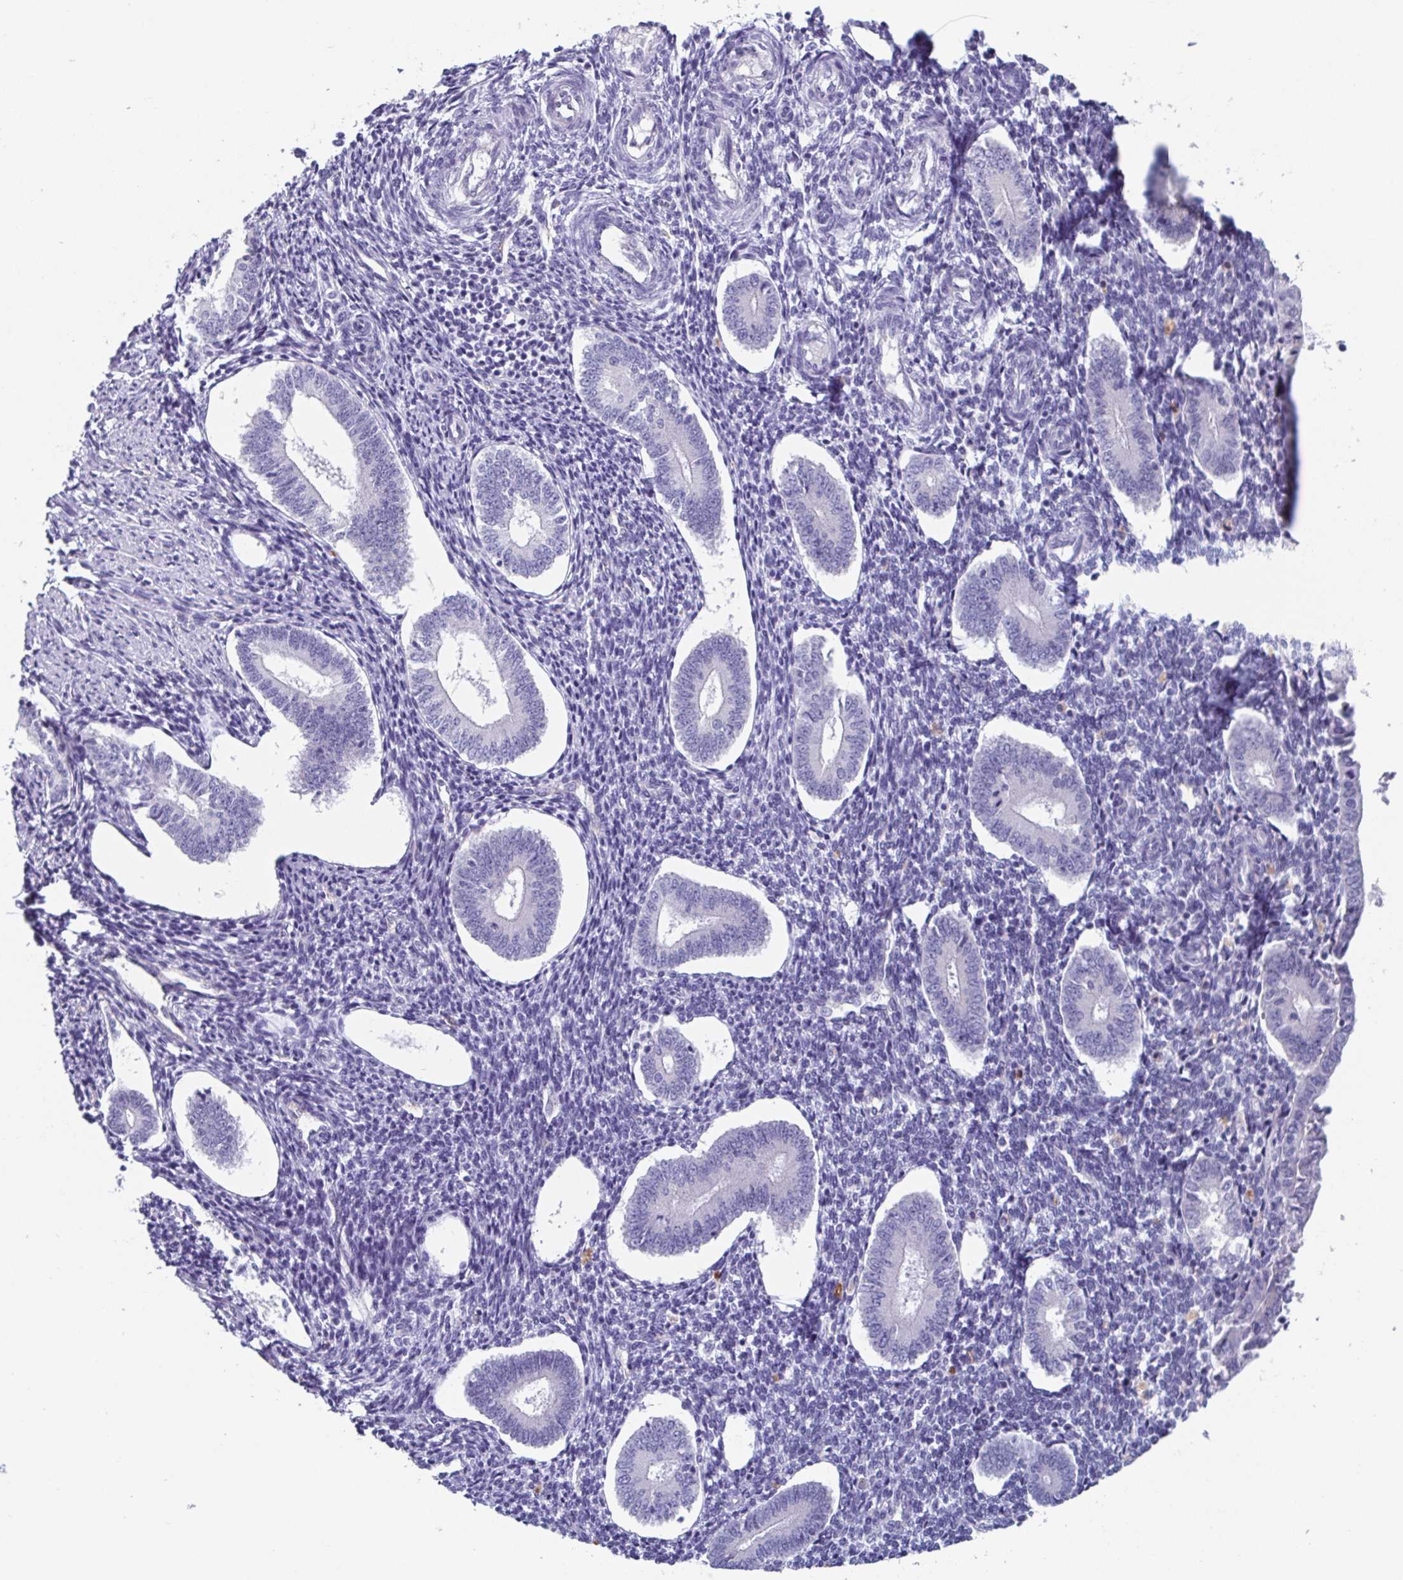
{"staining": {"intensity": "negative", "quantity": "none", "location": "none"}, "tissue": "endometrium", "cell_type": "Cells in endometrial stroma", "image_type": "normal", "snomed": [{"axis": "morphology", "description": "Normal tissue, NOS"}, {"axis": "topography", "description": "Endometrium"}], "caption": "Immunohistochemistry of benign endometrium reveals no positivity in cells in endometrial stroma. (DAB (3,3'-diaminobenzidine) immunohistochemistry, high magnification).", "gene": "LYRM2", "patient": {"sex": "female", "age": 40}}